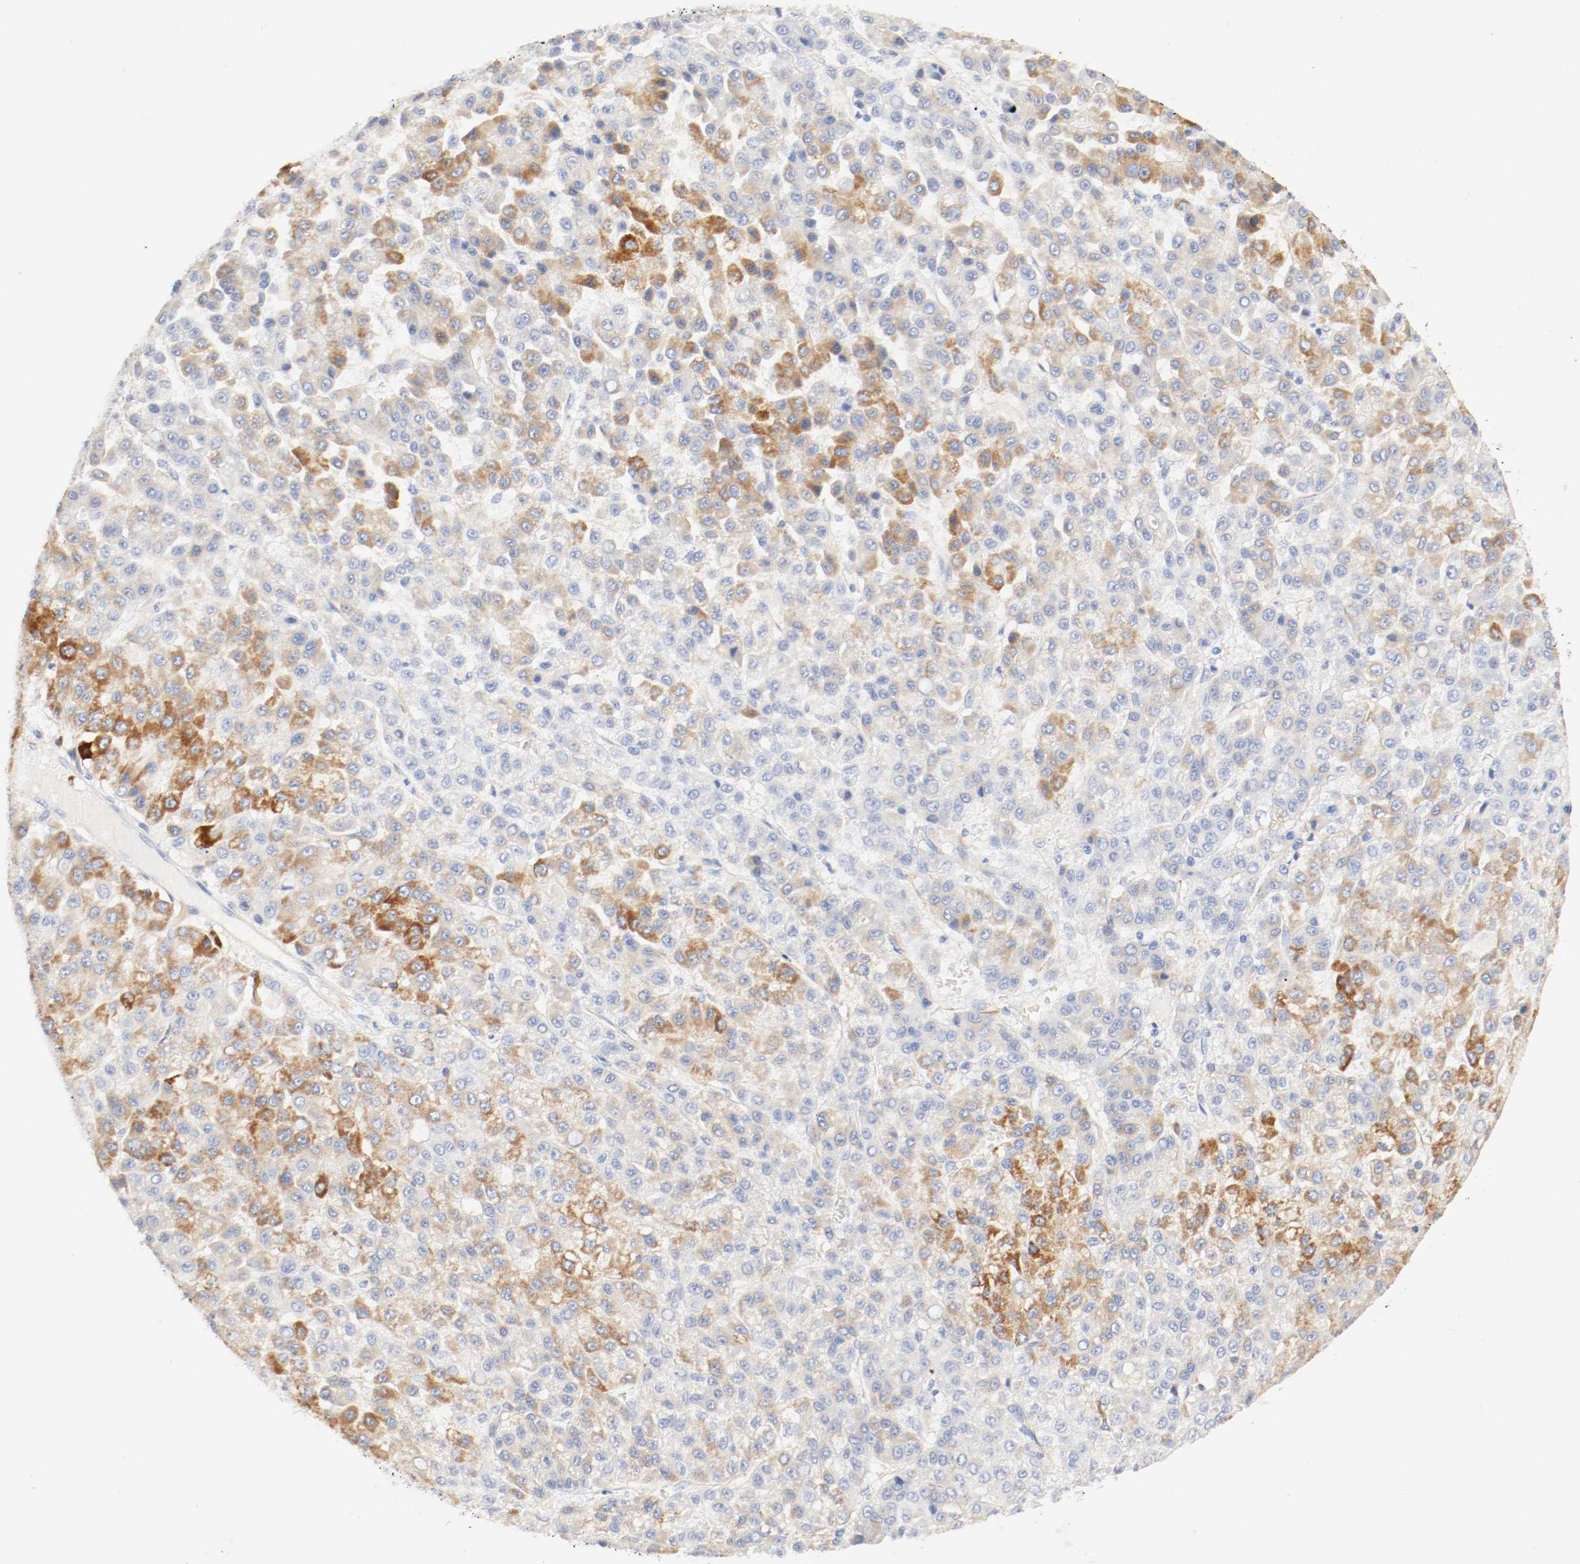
{"staining": {"intensity": "strong", "quantity": "25%-75%", "location": "cytoplasmic/membranous"}, "tissue": "liver cancer", "cell_type": "Tumor cells", "image_type": "cancer", "snomed": [{"axis": "morphology", "description": "Carcinoma, Hepatocellular, NOS"}, {"axis": "topography", "description": "Liver"}], "caption": "Hepatocellular carcinoma (liver) tissue exhibits strong cytoplasmic/membranous positivity in approximately 25%-75% of tumor cells, visualized by immunohistochemistry.", "gene": "GIT1", "patient": {"sex": "male", "age": 70}}